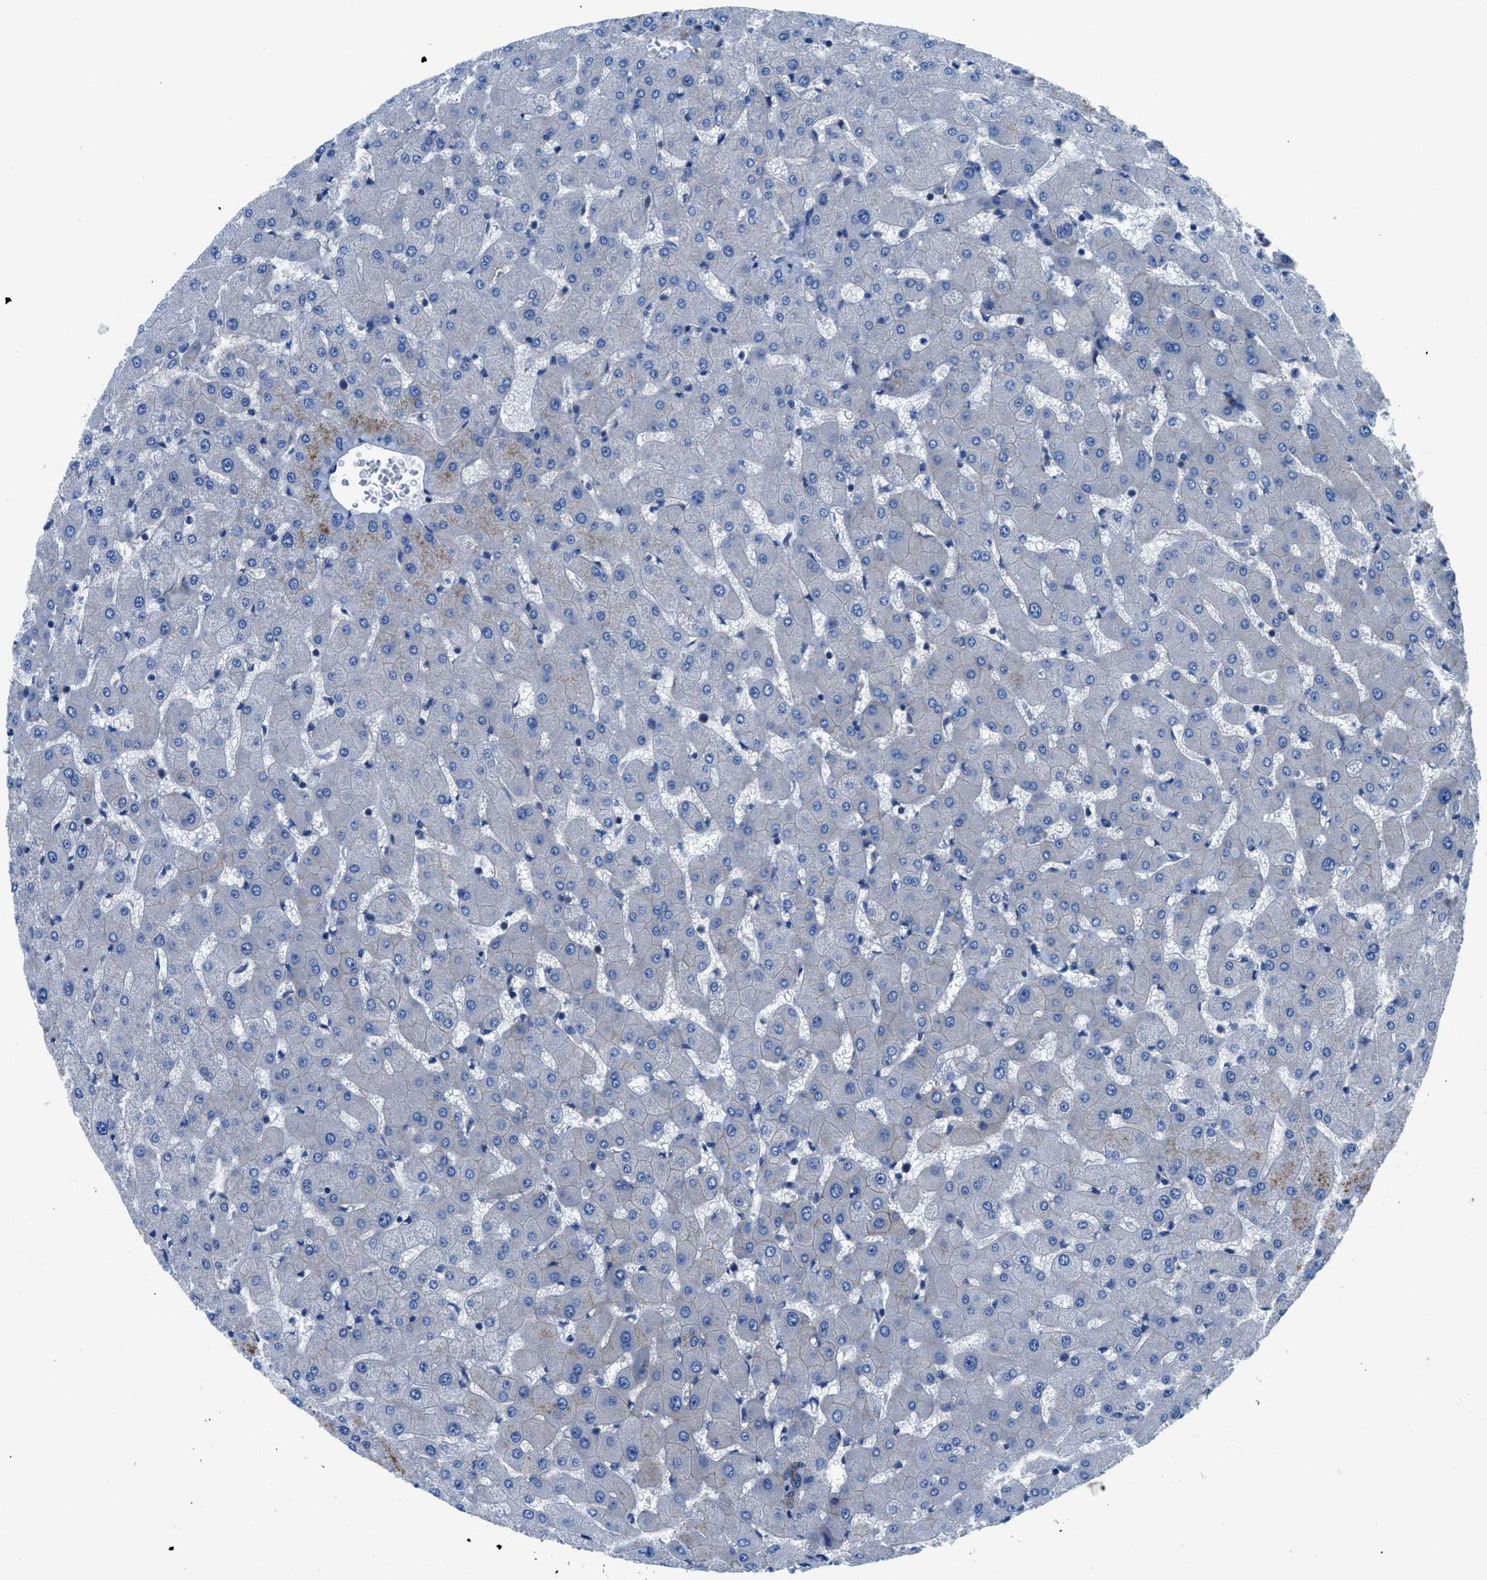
{"staining": {"intensity": "negative", "quantity": "none", "location": "none"}, "tissue": "liver", "cell_type": "Cholangiocytes", "image_type": "normal", "snomed": [{"axis": "morphology", "description": "Normal tissue, NOS"}, {"axis": "topography", "description": "Liver"}], "caption": "There is no significant positivity in cholangiocytes of liver. (Stains: DAB immunohistochemistry (IHC) with hematoxylin counter stain, Microscopy: brightfield microscopy at high magnification).", "gene": "TRIP4", "patient": {"sex": "female", "age": 63}}